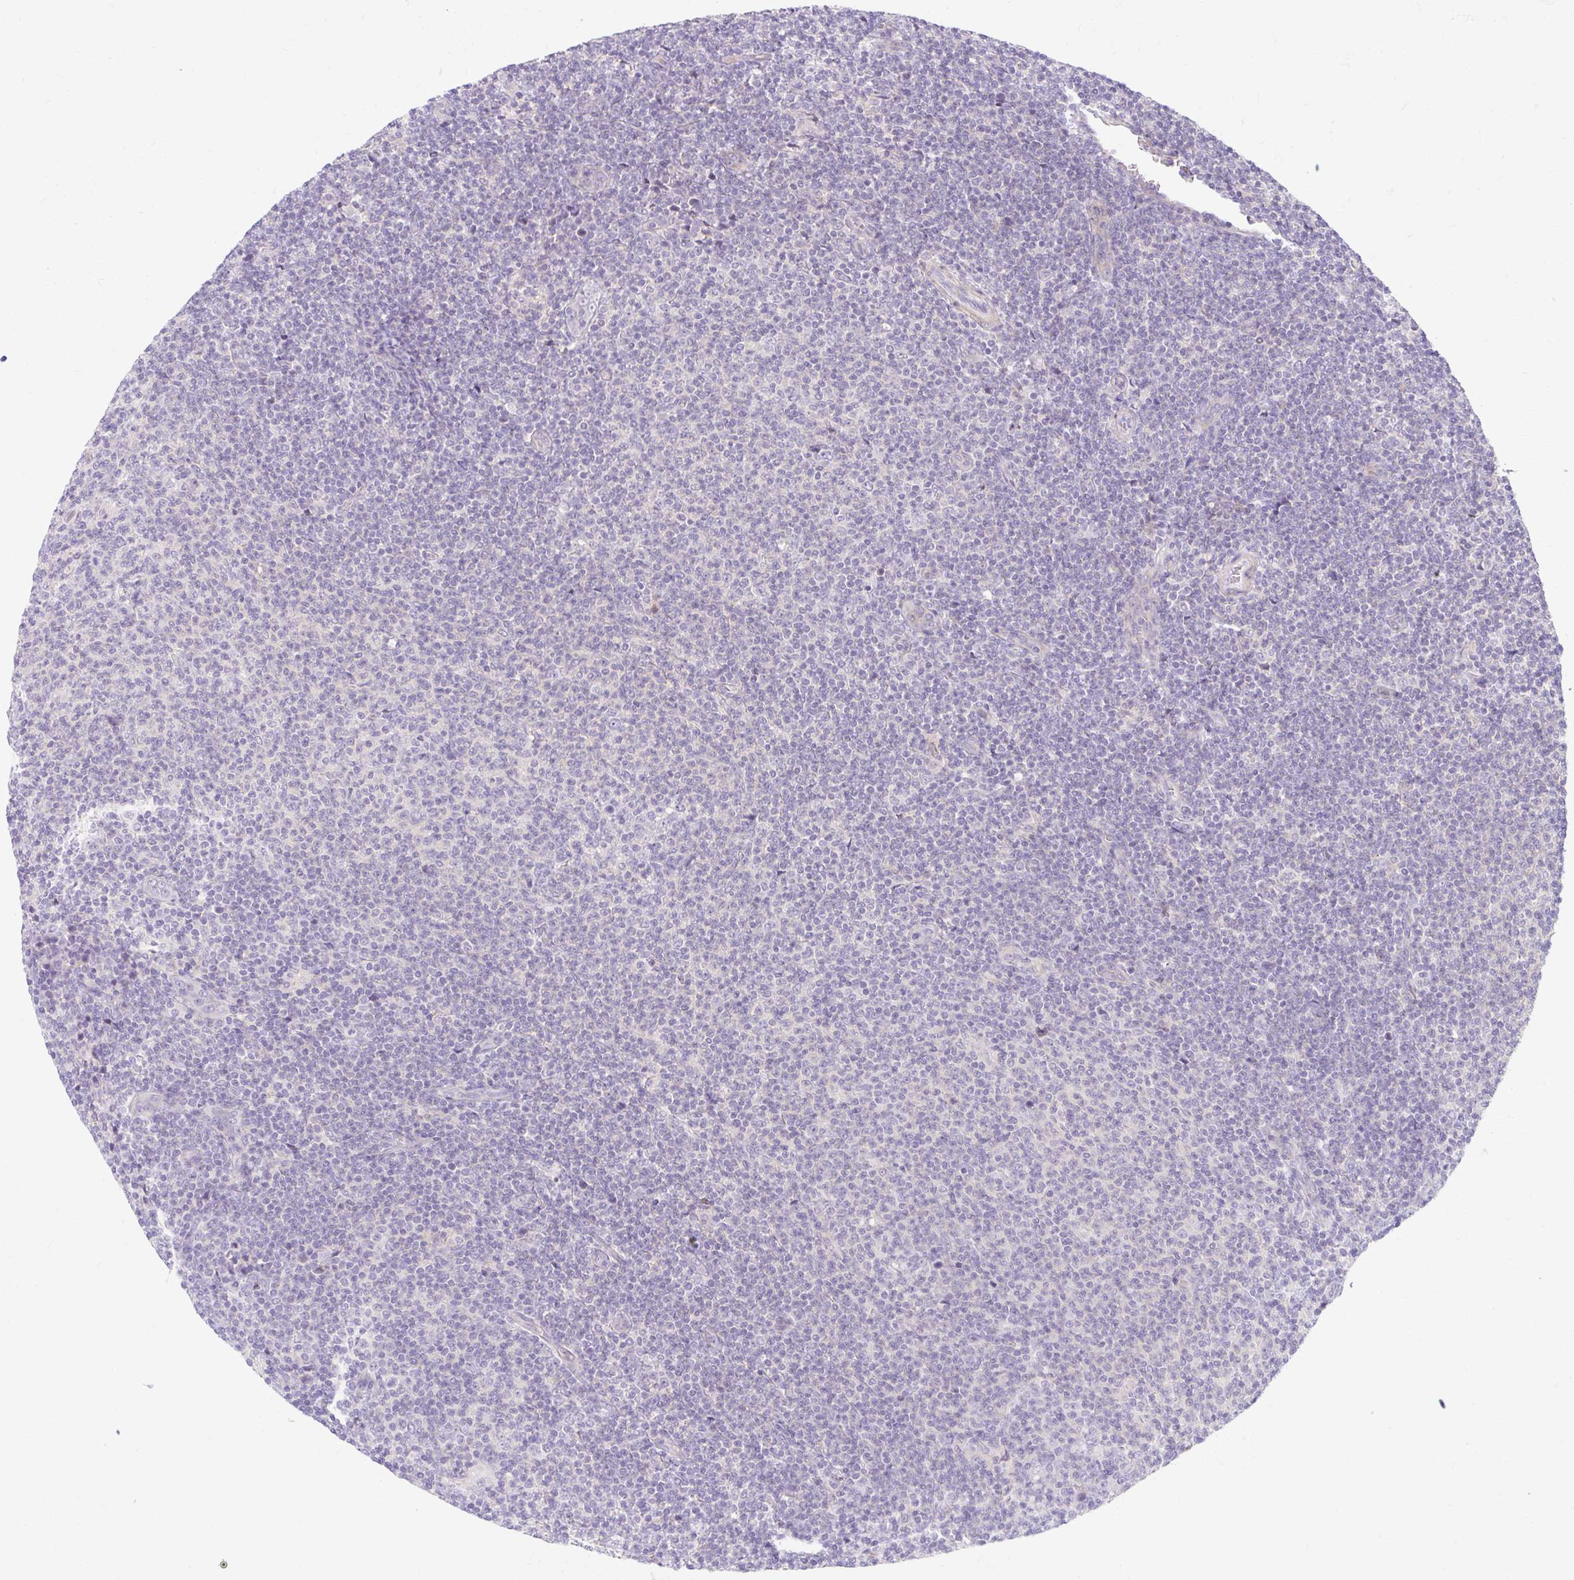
{"staining": {"intensity": "negative", "quantity": "none", "location": "none"}, "tissue": "lymphoma", "cell_type": "Tumor cells", "image_type": "cancer", "snomed": [{"axis": "morphology", "description": "Malignant lymphoma, non-Hodgkin's type, Low grade"}, {"axis": "topography", "description": "Lymph node"}], "caption": "Immunohistochemical staining of lymphoma demonstrates no significant expression in tumor cells. The staining is performed using DAB brown chromogen with nuclei counter-stained in using hematoxylin.", "gene": "SLC28A1", "patient": {"sex": "male", "age": 66}}